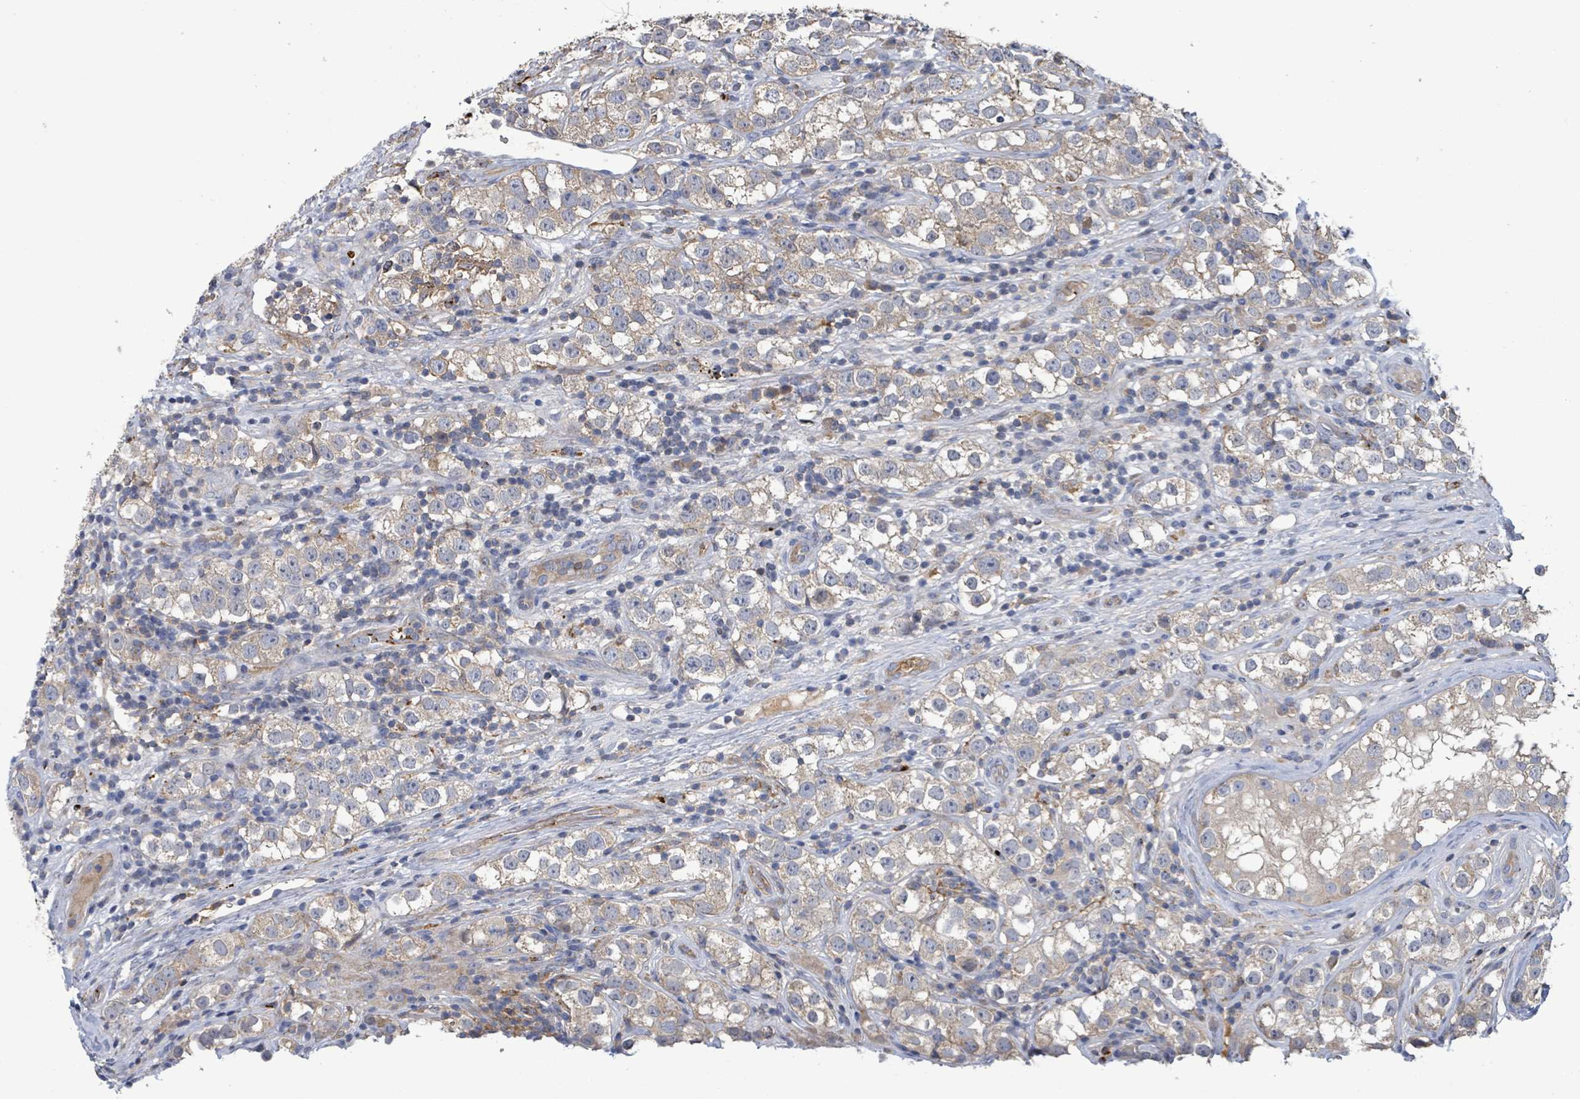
{"staining": {"intensity": "weak", "quantity": ">75%", "location": "cytoplasmic/membranous"}, "tissue": "testis cancer", "cell_type": "Tumor cells", "image_type": "cancer", "snomed": [{"axis": "morphology", "description": "Seminoma, NOS"}, {"axis": "topography", "description": "Testis"}], "caption": "Protein staining by immunohistochemistry (IHC) shows weak cytoplasmic/membranous staining in about >75% of tumor cells in seminoma (testis). (DAB (3,3'-diaminobenzidine) = brown stain, brightfield microscopy at high magnification).", "gene": "PLAAT1", "patient": {"sex": "male", "age": 28}}